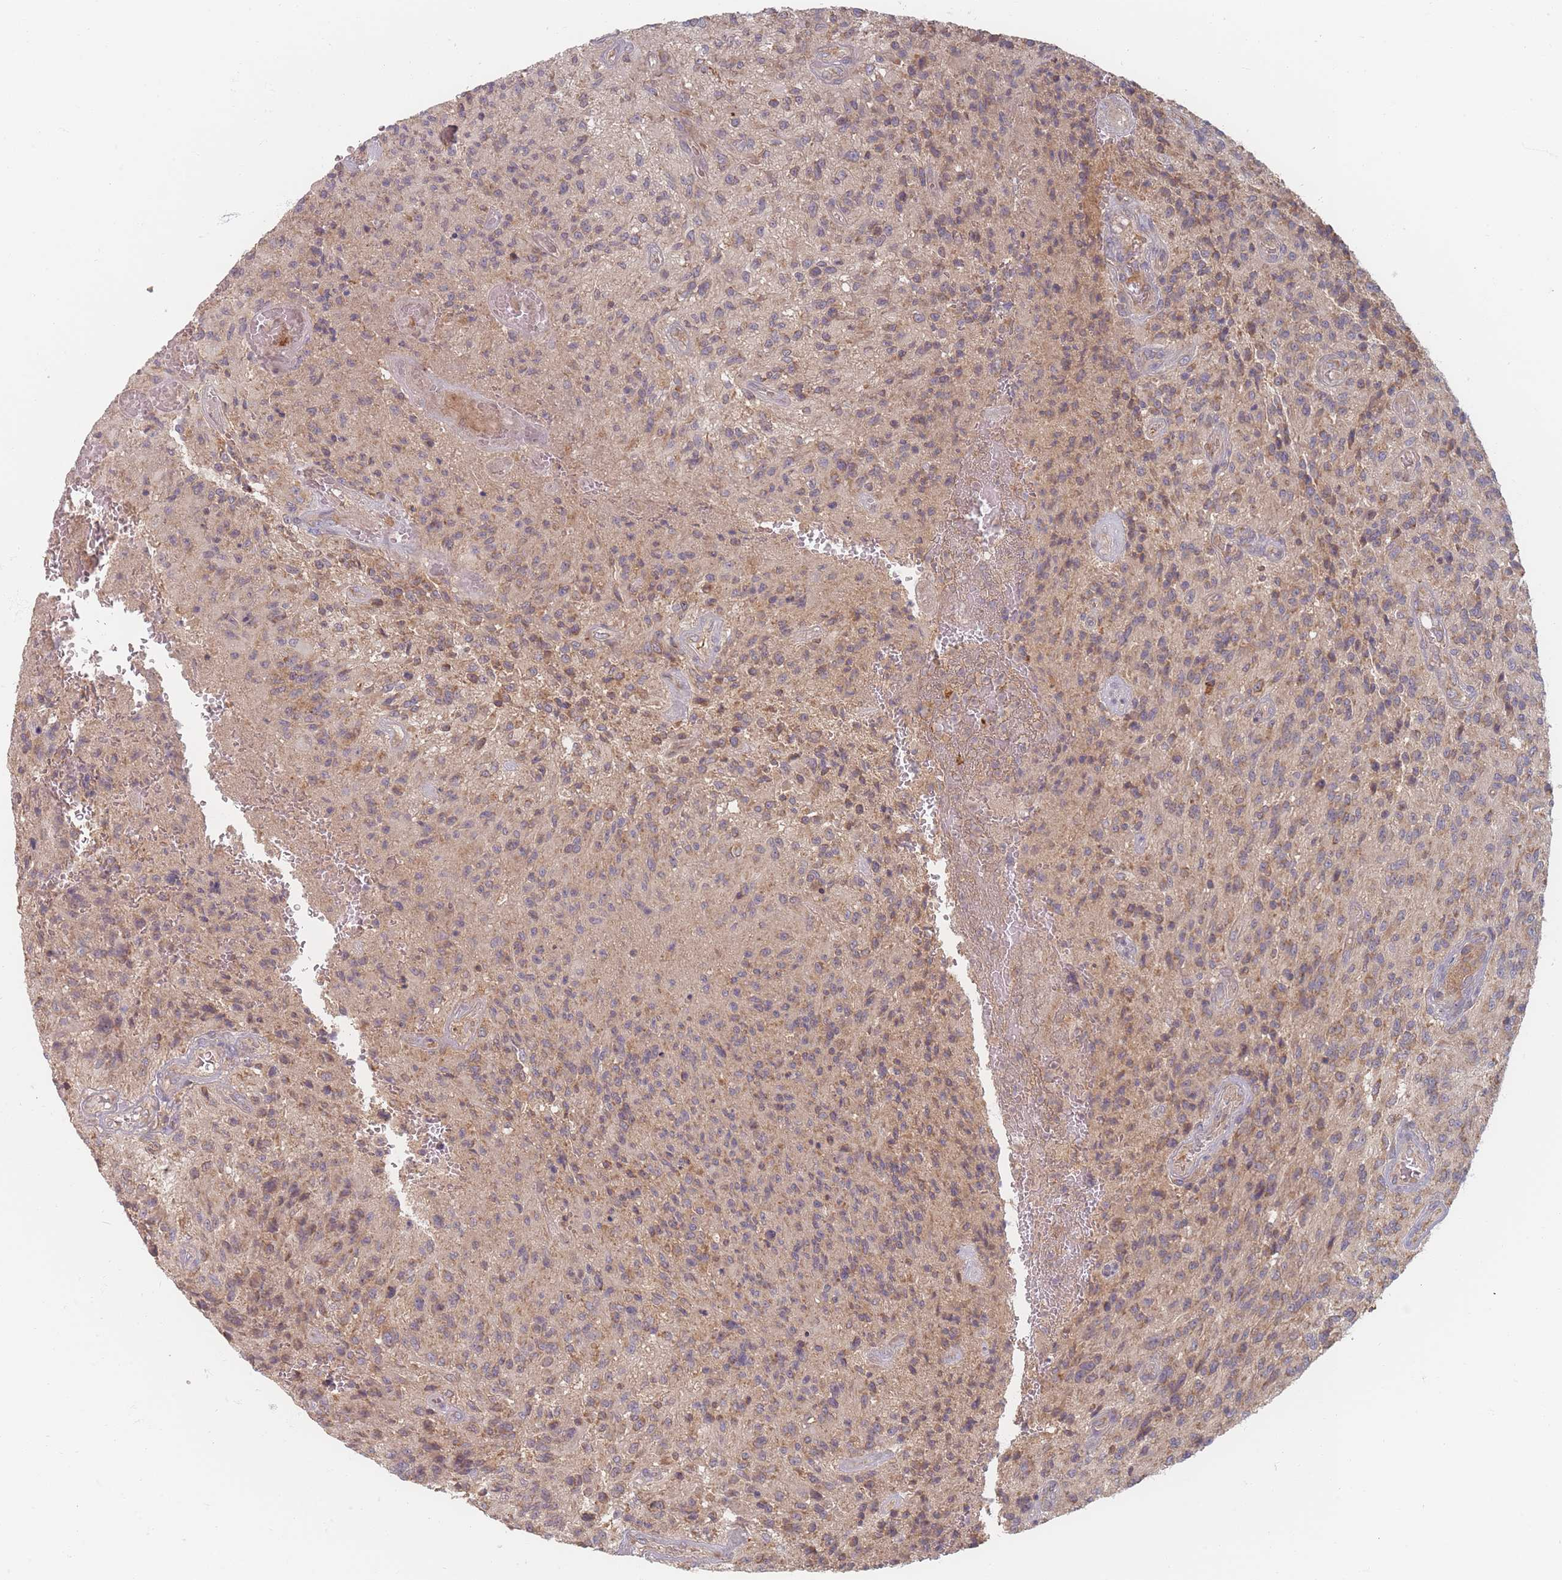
{"staining": {"intensity": "moderate", "quantity": "25%-75%", "location": "cytoplasmic/membranous"}, "tissue": "glioma", "cell_type": "Tumor cells", "image_type": "cancer", "snomed": [{"axis": "morphology", "description": "Normal tissue, NOS"}, {"axis": "morphology", "description": "Glioma, malignant, High grade"}, {"axis": "topography", "description": "Cerebral cortex"}], "caption": "A medium amount of moderate cytoplasmic/membranous positivity is present in about 25%-75% of tumor cells in glioma tissue.", "gene": "SLC35F3", "patient": {"sex": "male", "age": 56}}